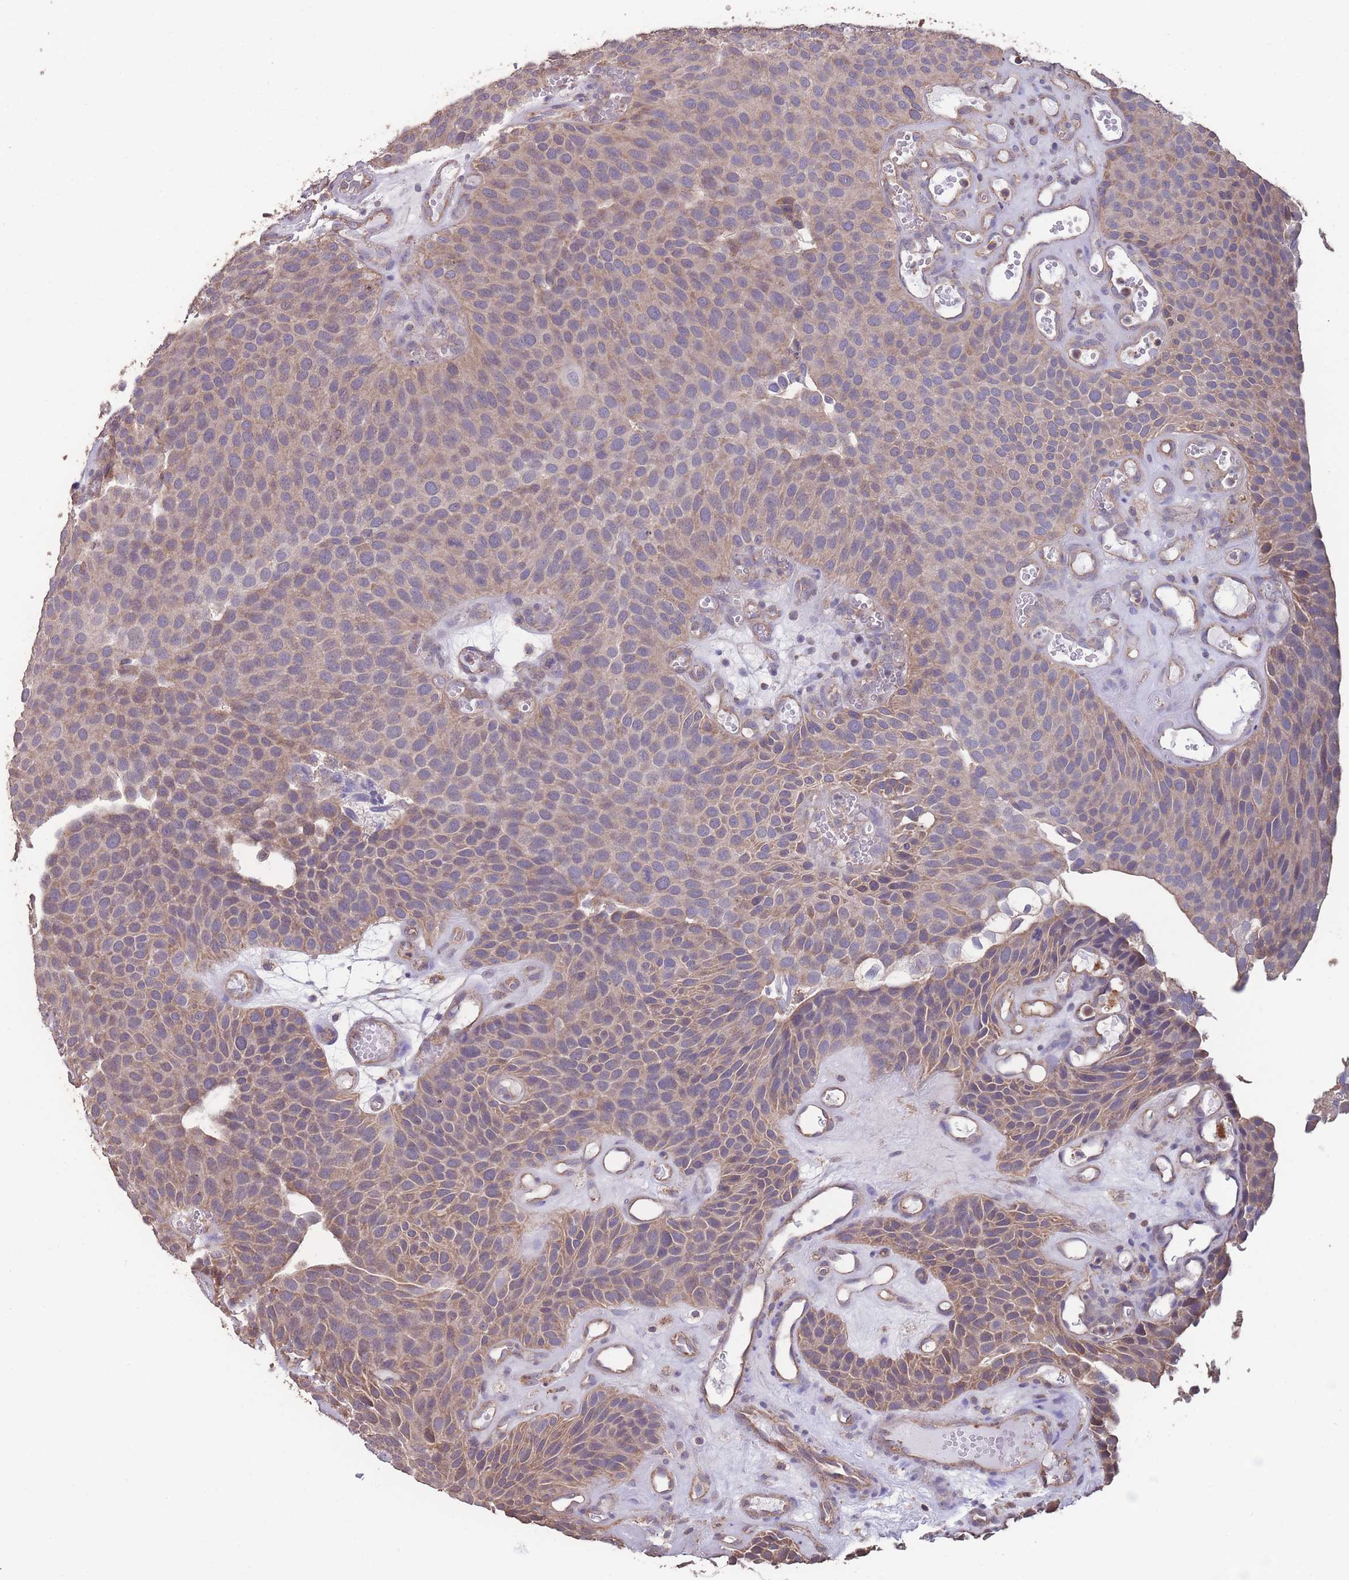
{"staining": {"intensity": "weak", "quantity": "<25%", "location": "cytoplasmic/membranous"}, "tissue": "urothelial cancer", "cell_type": "Tumor cells", "image_type": "cancer", "snomed": [{"axis": "morphology", "description": "Urothelial carcinoma, Low grade"}, {"axis": "topography", "description": "Urinary bladder"}], "caption": "Low-grade urothelial carcinoma was stained to show a protein in brown. There is no significant positivity in tumor cells.", "gene": "NUDT21", "patient": {"sex": "male", "age": 89}}